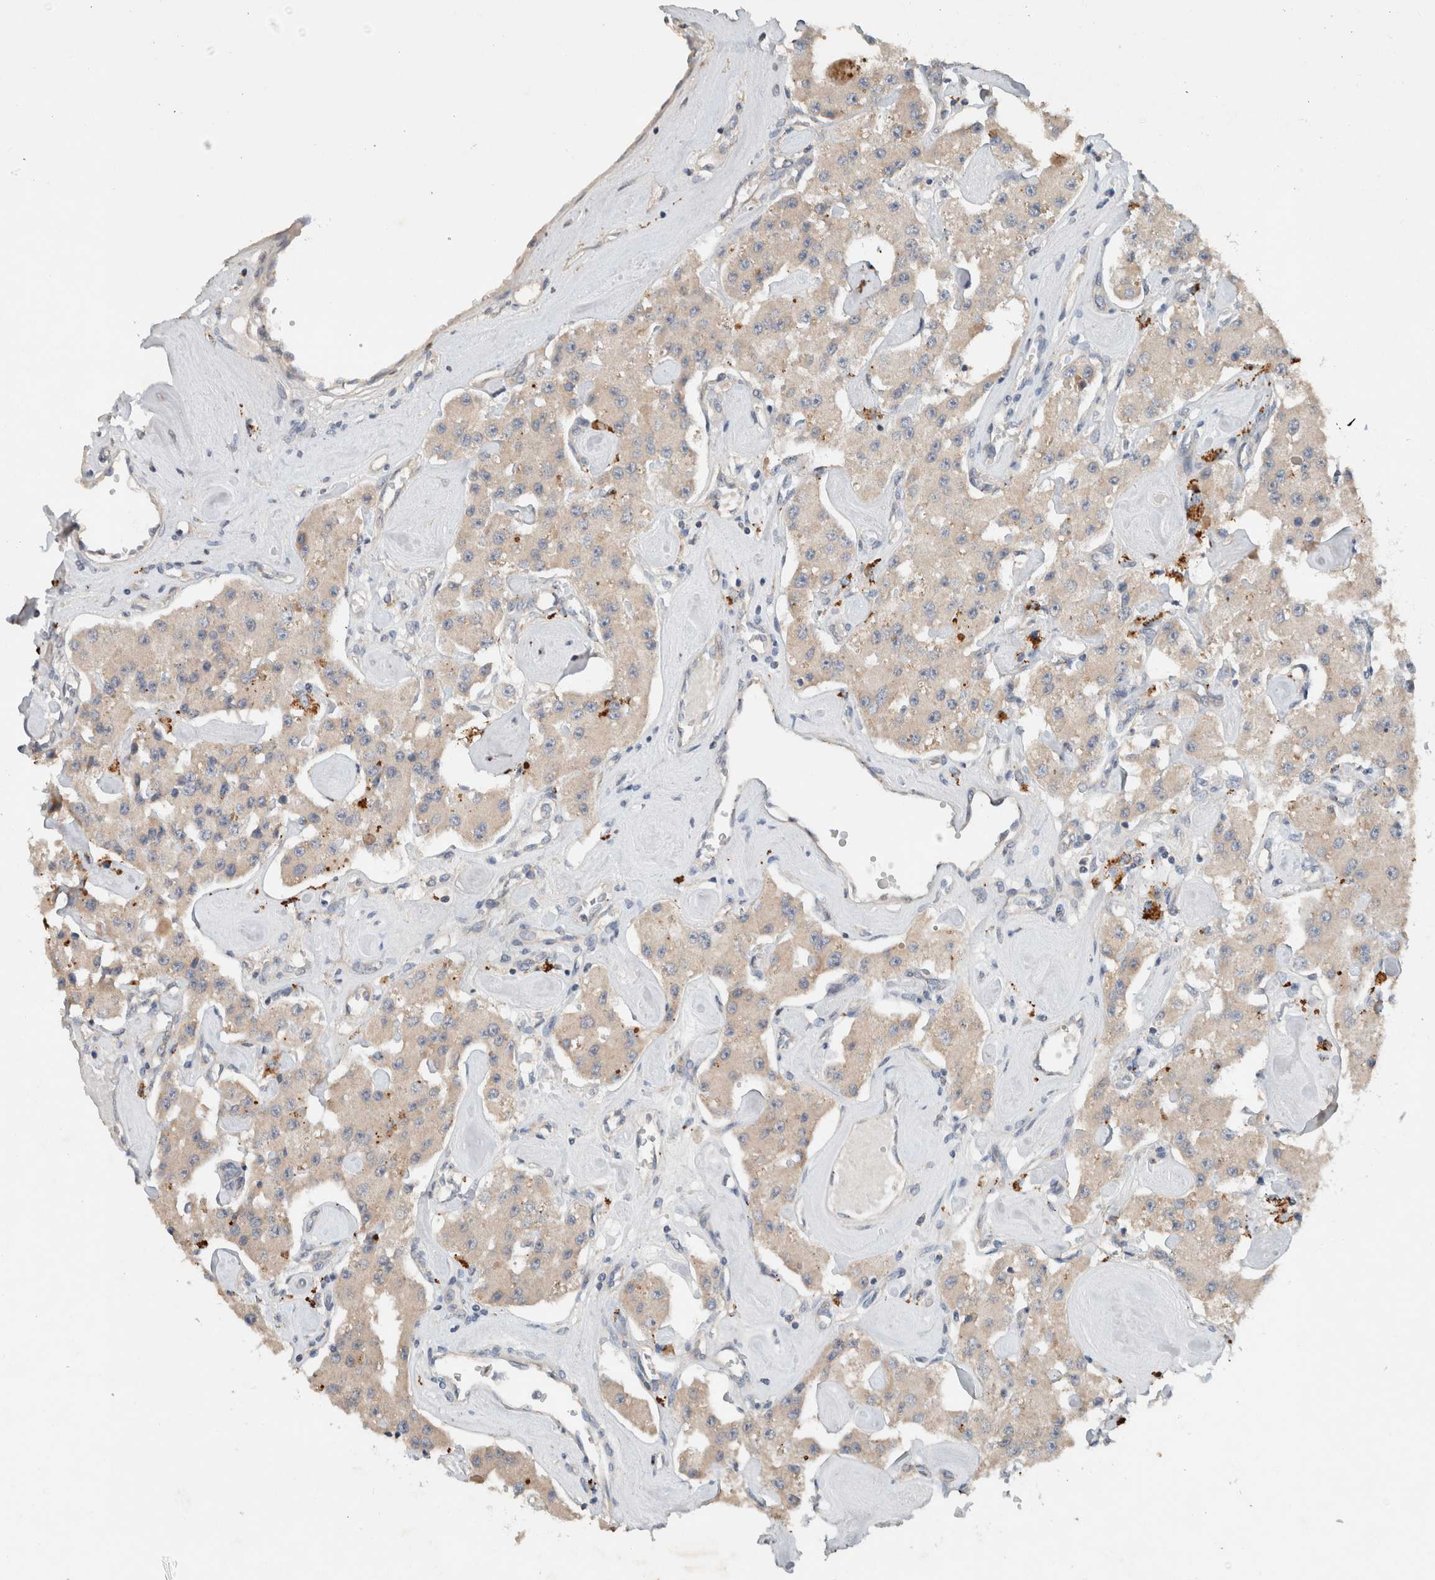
{"staining": {"intensity": "weak", "quantity": "<25%", "location": "cytoplasmic/membranous"}, "tissue": "carcinoid", "cell_type": "Tumor cells", "image_type": "cancer", "snomed": [{"axis": "morphology", "description": "Carcinoid, malignant, NOS"}, {"axis": "topography", "description": "Pancreas"}], "caption": "Tumor cells show no significant protein positivity in carcinoid (malignant).", "gene": "UGCG", "patient": {"sex": "male", "age": 41}}